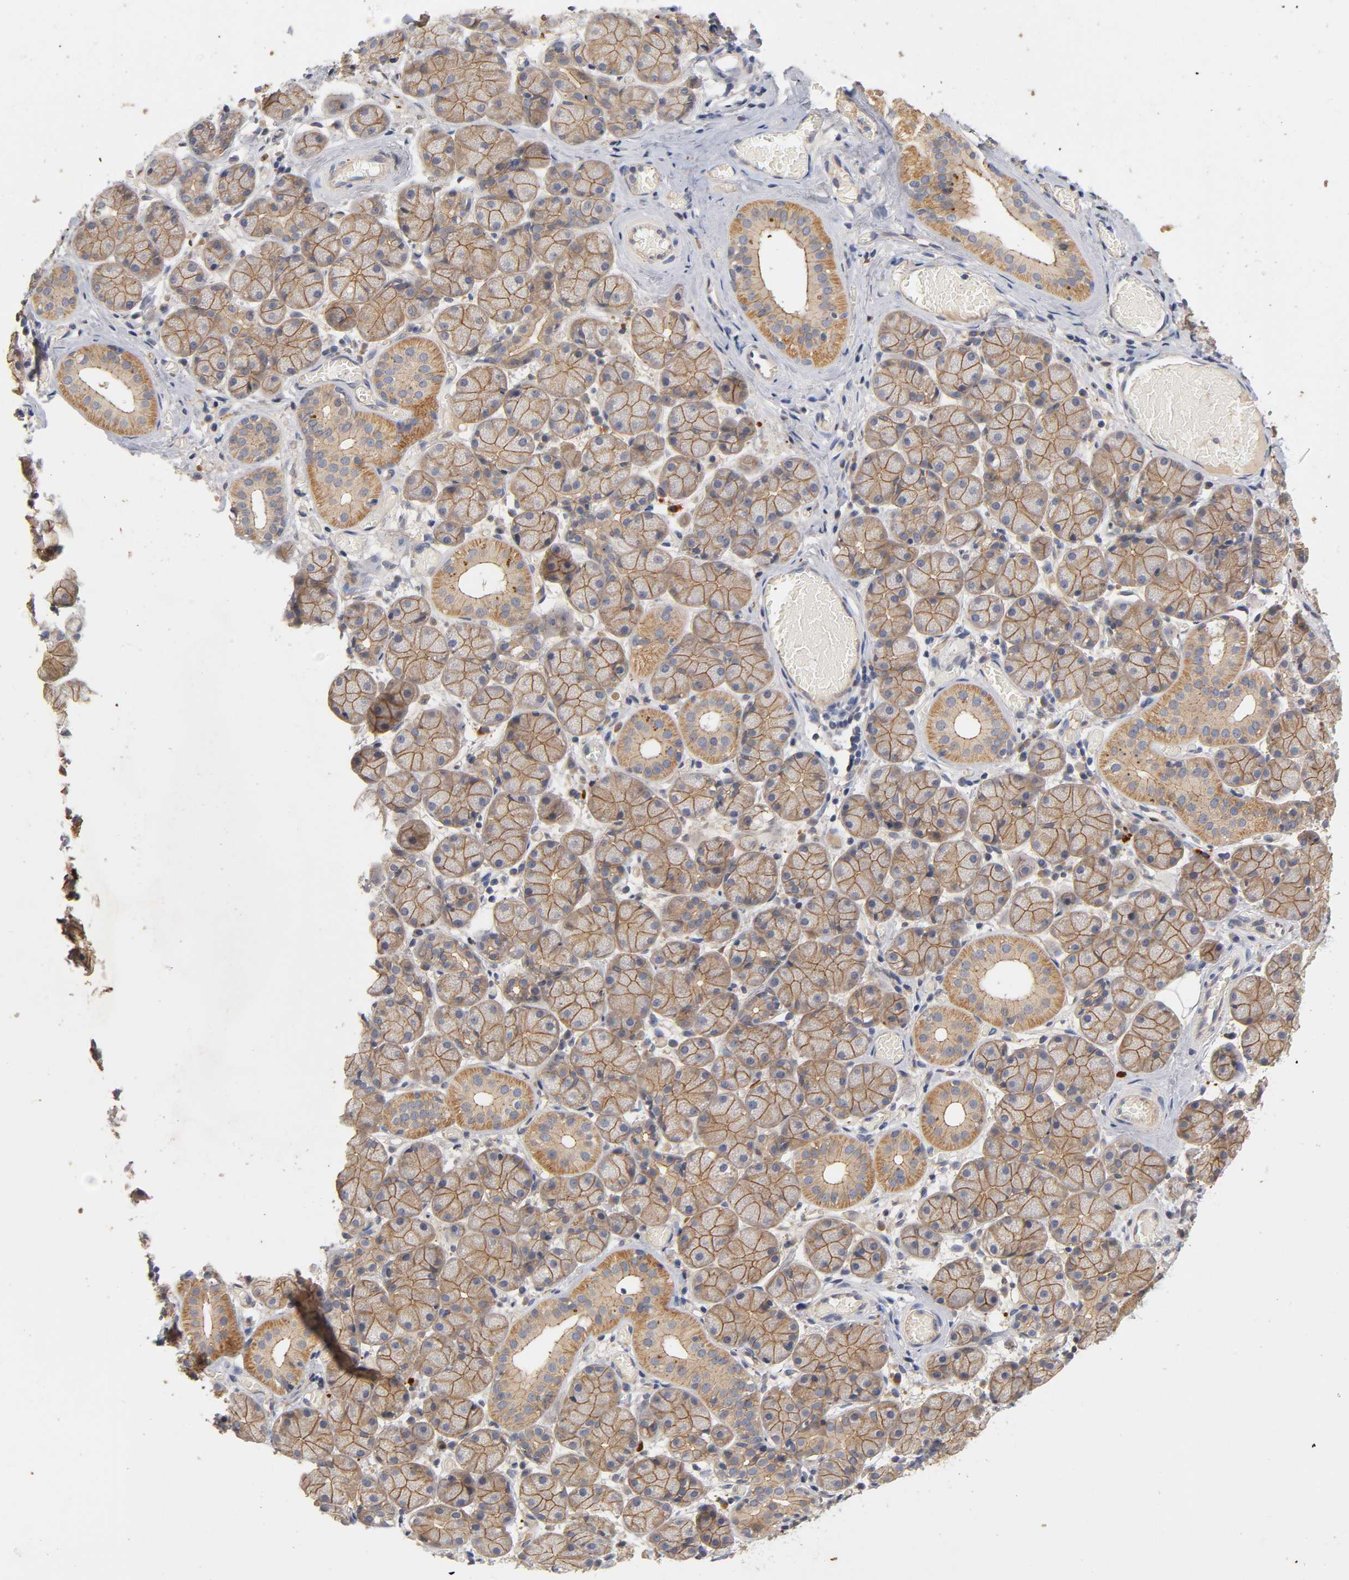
{"staining": {"intensity": "moderate", "quantity": ">75%", "location": "cytoplasmic/membranous"}, "tissue": "salivary gland", "cell_type": "Glandular cells", "image_type": "normal", "snomed": [{"axis": "morphology", "description": "Normal tissue, NOS"}, {"axis": "topography", "description": "Salivary gland"}], "caption": "Human salivary gland stained with a brown dye reveals moderate cytoplasmic/membranous positive staining in about >75% of glandular cells.", "gene": "PDZD11", "patient": {"sex": "female", "age": 24}}